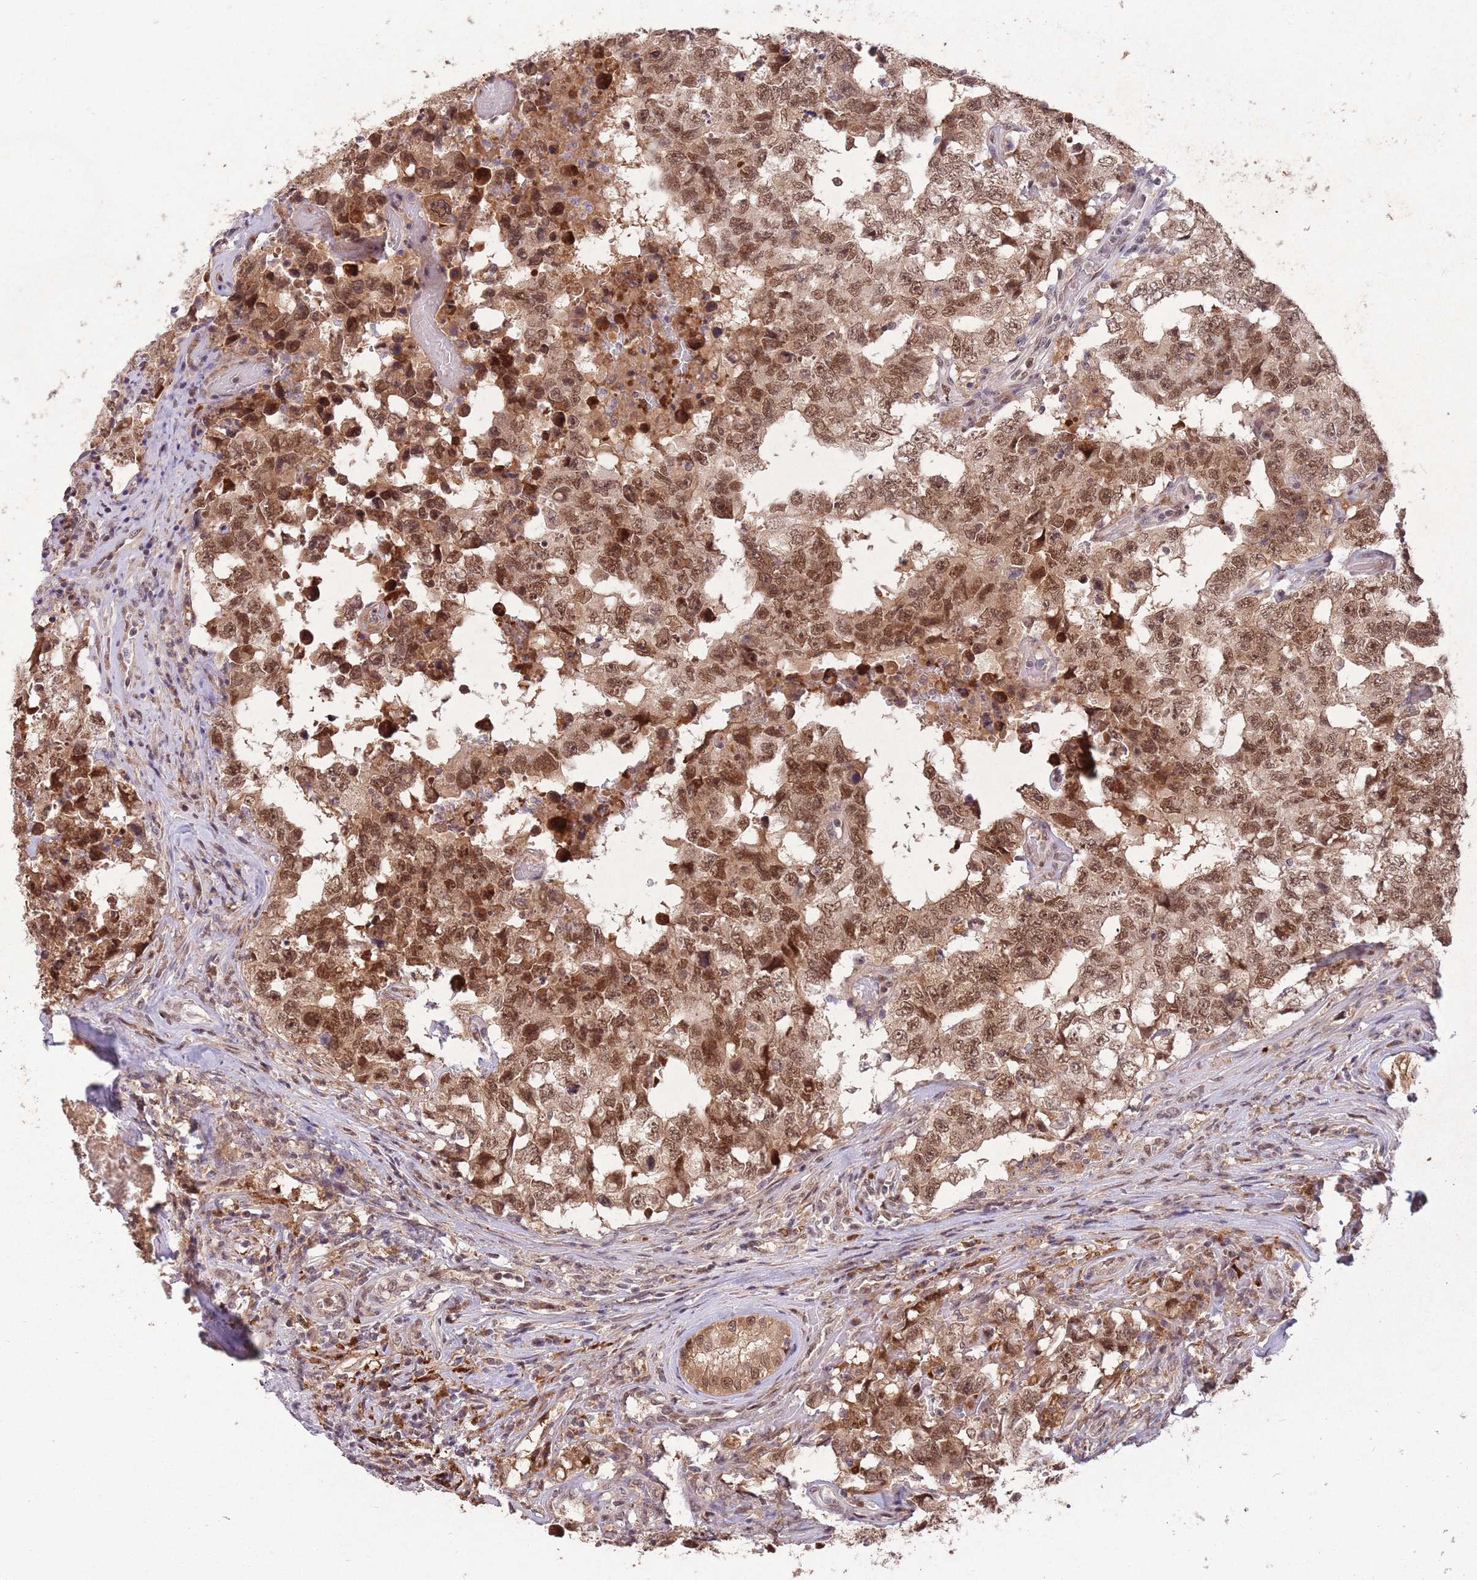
{"staining": {"intensity": "moderate", "quantity": ">75%", "location": "cytoplasmic/membranous,nuclear"}, "tissue": "testis cancer", "cell_type": "Tumor cells", "image_type": "cancer", "snomed": [{"axis": "morphology", "description": "Normal tissue, NOS"}, {"axis": "morphology", "description": "Carcinoma, Embryonal, NOS"}, {"axis": "topography", "description": "Testis"}, {"axis": "topography", "description": "Epididymis"}], "caption": "This is a micrograph of IHC staining of testis cancer (embryonal carcinoma), which shows moderate expression in the cytoplasmic/membranous and nuclear of tumor cells.", "gene": "ZNF639", "patient": {"sex": "male", "age": 25}}